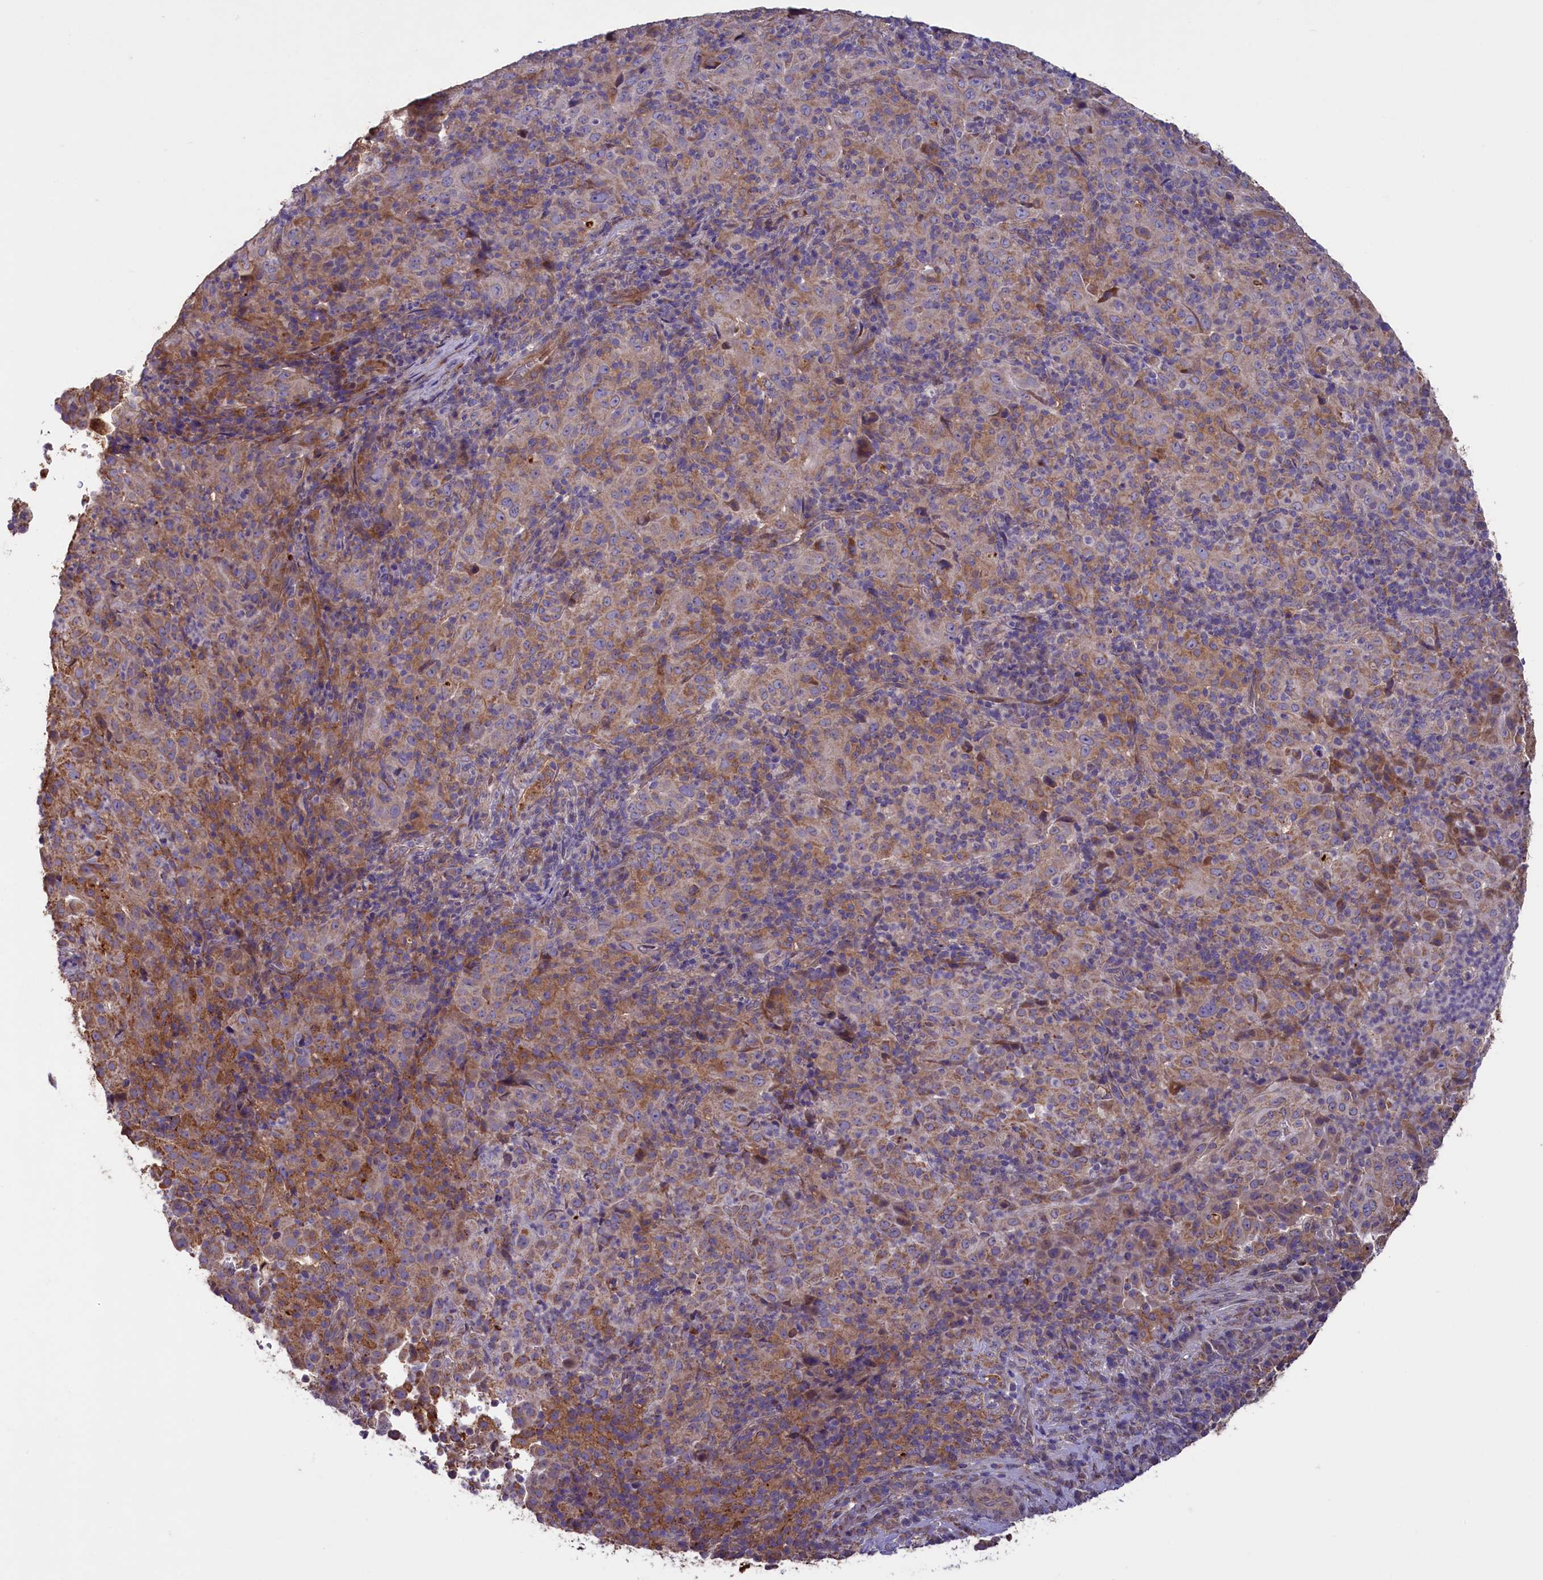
{"staining": {"intensity": "moderate", "quantity": "25%-75%", "location": "cytoplasmic/membranous"}, "tissue": "pancreatic cancer", "cell_type": "Tumor cells", "image_type": "cancer", "snomed": [{"axis": "morphology", "description": "Adenocarcinoma, NOS"}, {"axis": "topography", "description": "Pancreas"}], "caption": "High-power microscopy captured an IHC histopathology image of pancreatic cancer (adenocarcinoma), revealing moderate cytoplasmic/membranous positivity in approximately 25%-75% of tumor cells. (Stains: DAB in brown, nuclei in blue, Microscopy: brightfield microscopy at high magnification).", "gene": "ACAD8", "patient": {"sex": "male", "age": 63}}